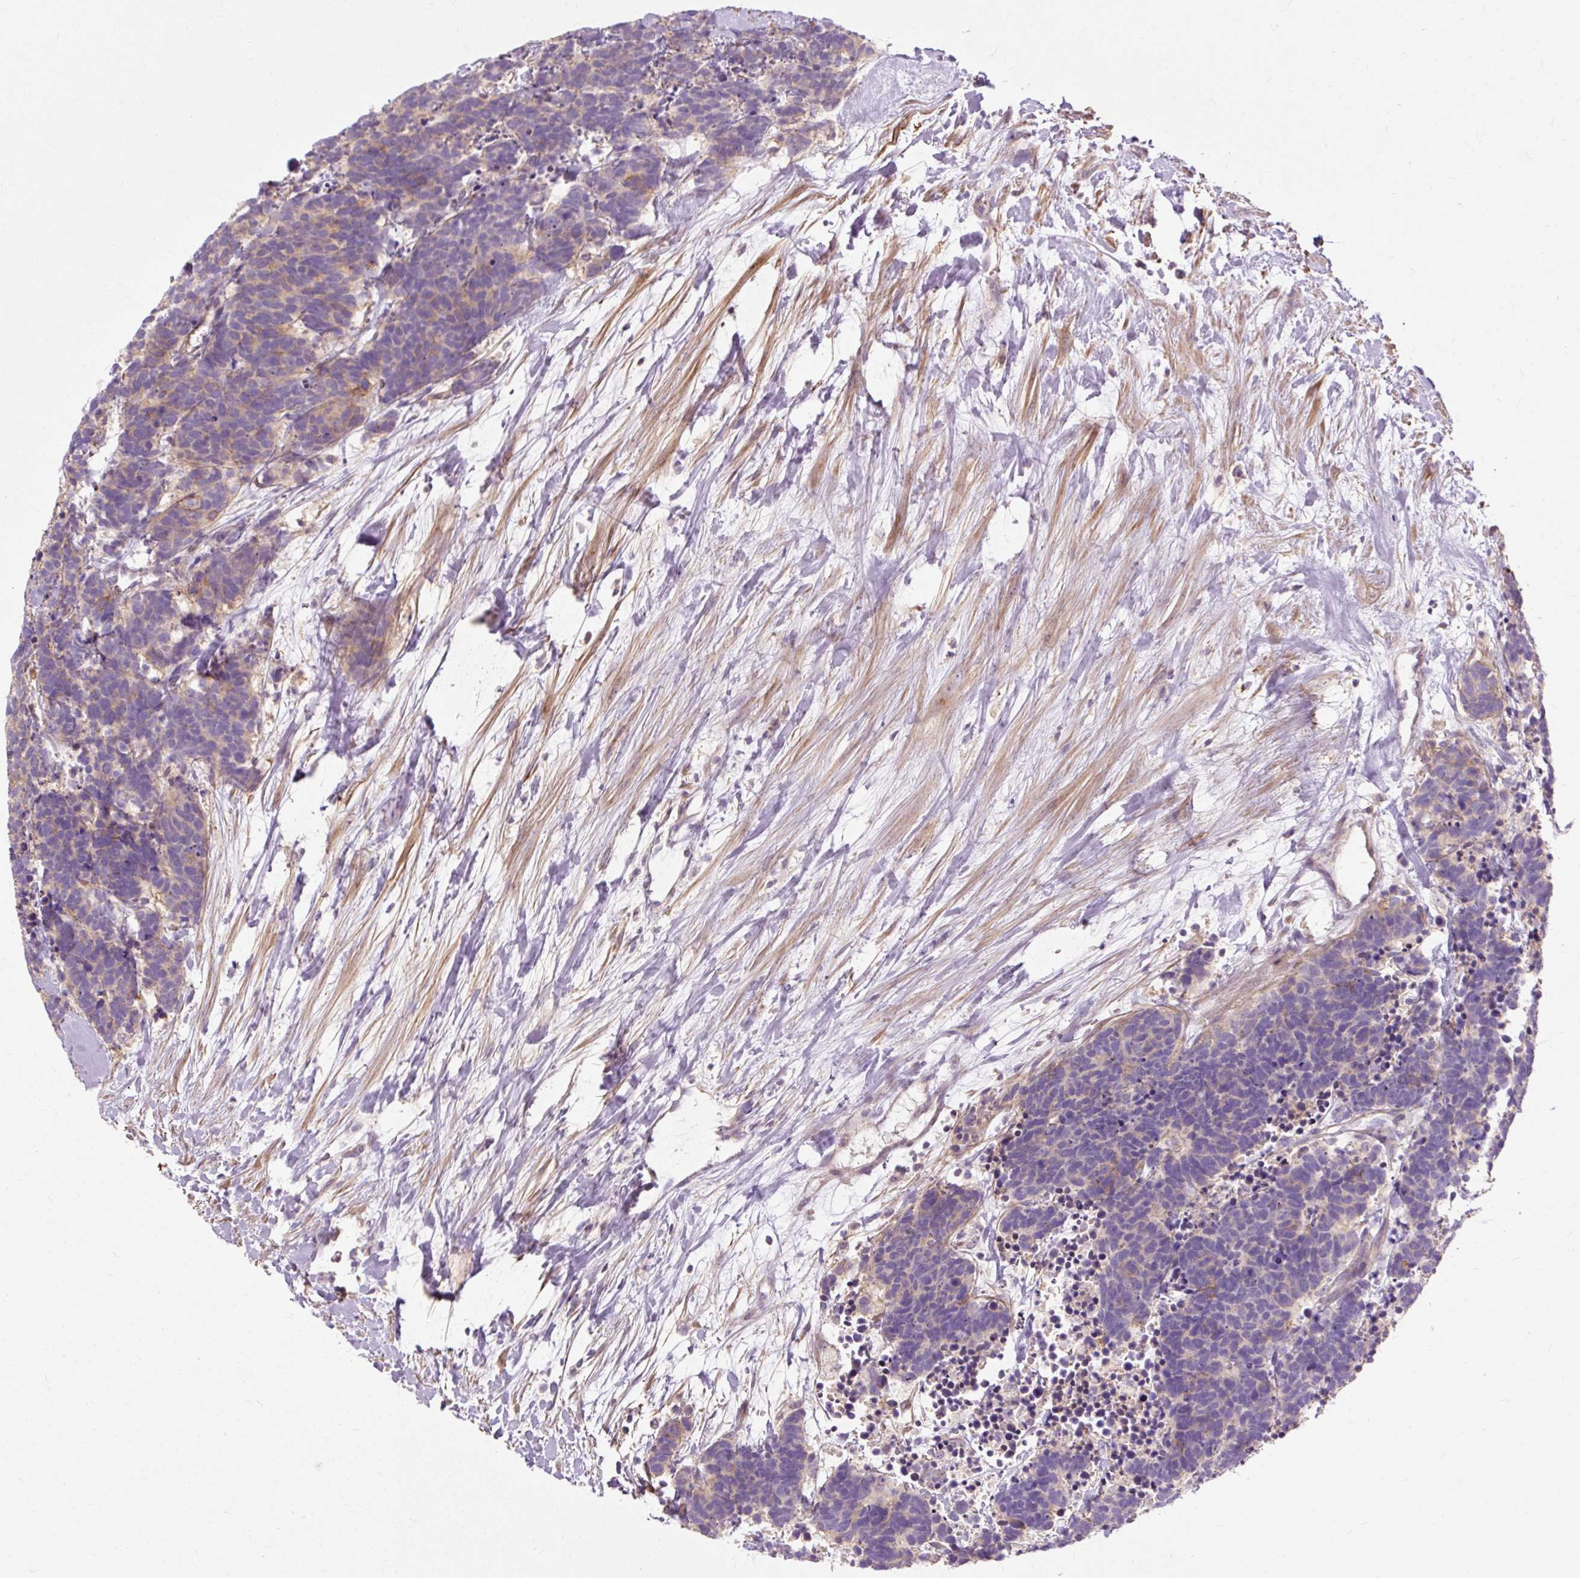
{"staining": {"intensity": "weak", "quantity": "<25%", "location": "cytoplasmic/membranous"}, "tissue": "carcinoid", "cell_type": "Tumor cells", "image_type": "cancer", "snomed": [{"axis": "morphology", "description": "Carcinoma, NOS"}, {"axis": "morphology", "description": "Carcinoid, malignant, NOS"}, {"axis": "topography", "description": "Prostate"}], "caption": "Carcinoid was stained to show a protein in brown. There is no significant positivity in tumor cells.", "gene": "TSPAN8", "patient": {"sex": "male", "age": 57}}